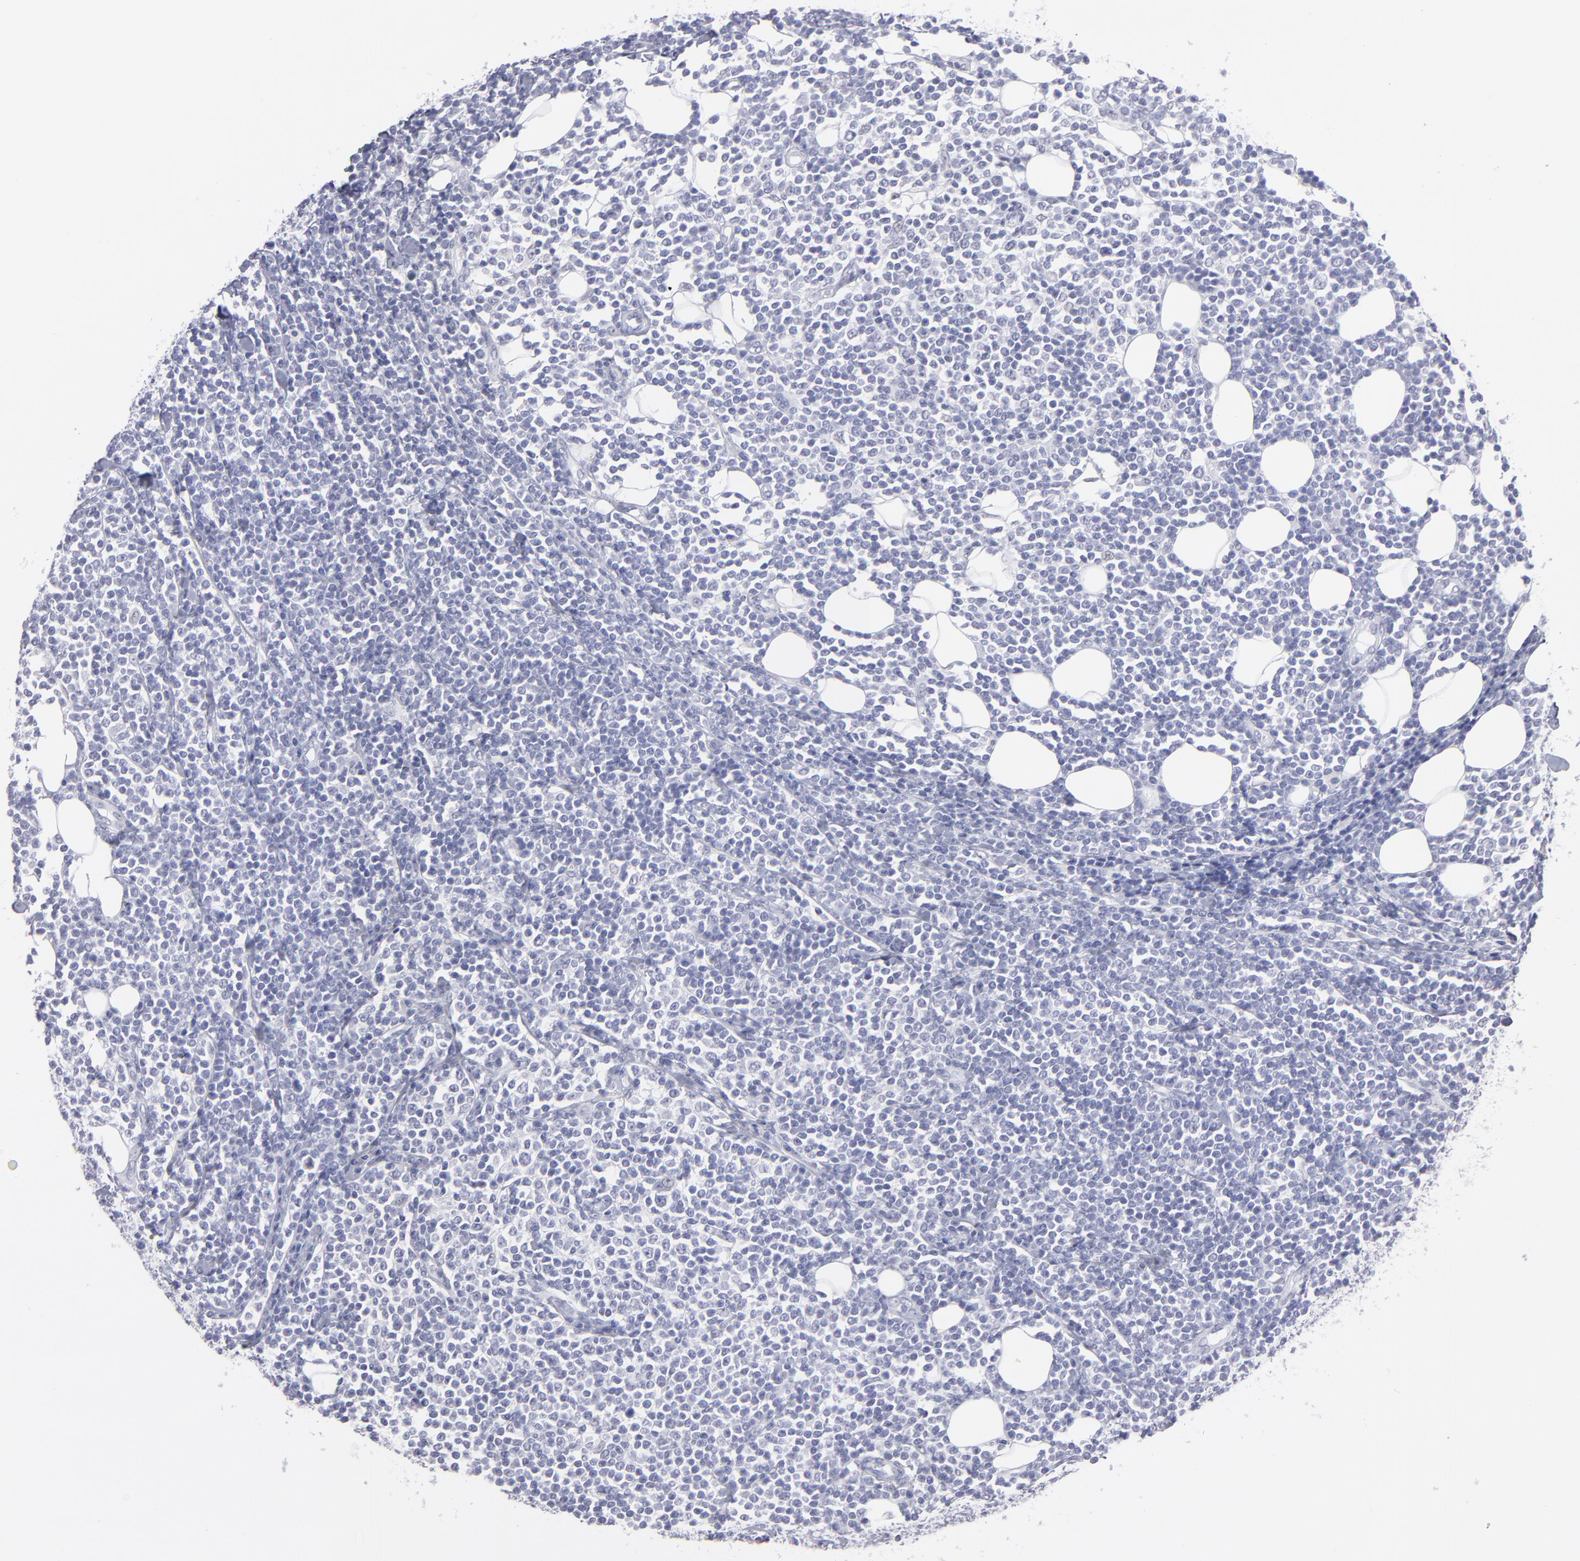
{"staining": {"intensity": "negative", "quantity": "none", "location": "none"}, "tissue": "lymphoma", "cell_type": "Tumor cells", "image_type": "cancer", "snomed": [{"axis": "morphology", "description": "Malignant lymphoma, non-Hodgkin's type, Low grade"}, {"axis": "topography", "description": "Soft tissue"}], "caption": "Lymphoma was stained to show a protein in brown. There is no significant expression in tumor cells. (DAB immunohistochemistry, high magnification).", "gene": "ALDOB", "patient": {"sex": "male", "age": 92}}